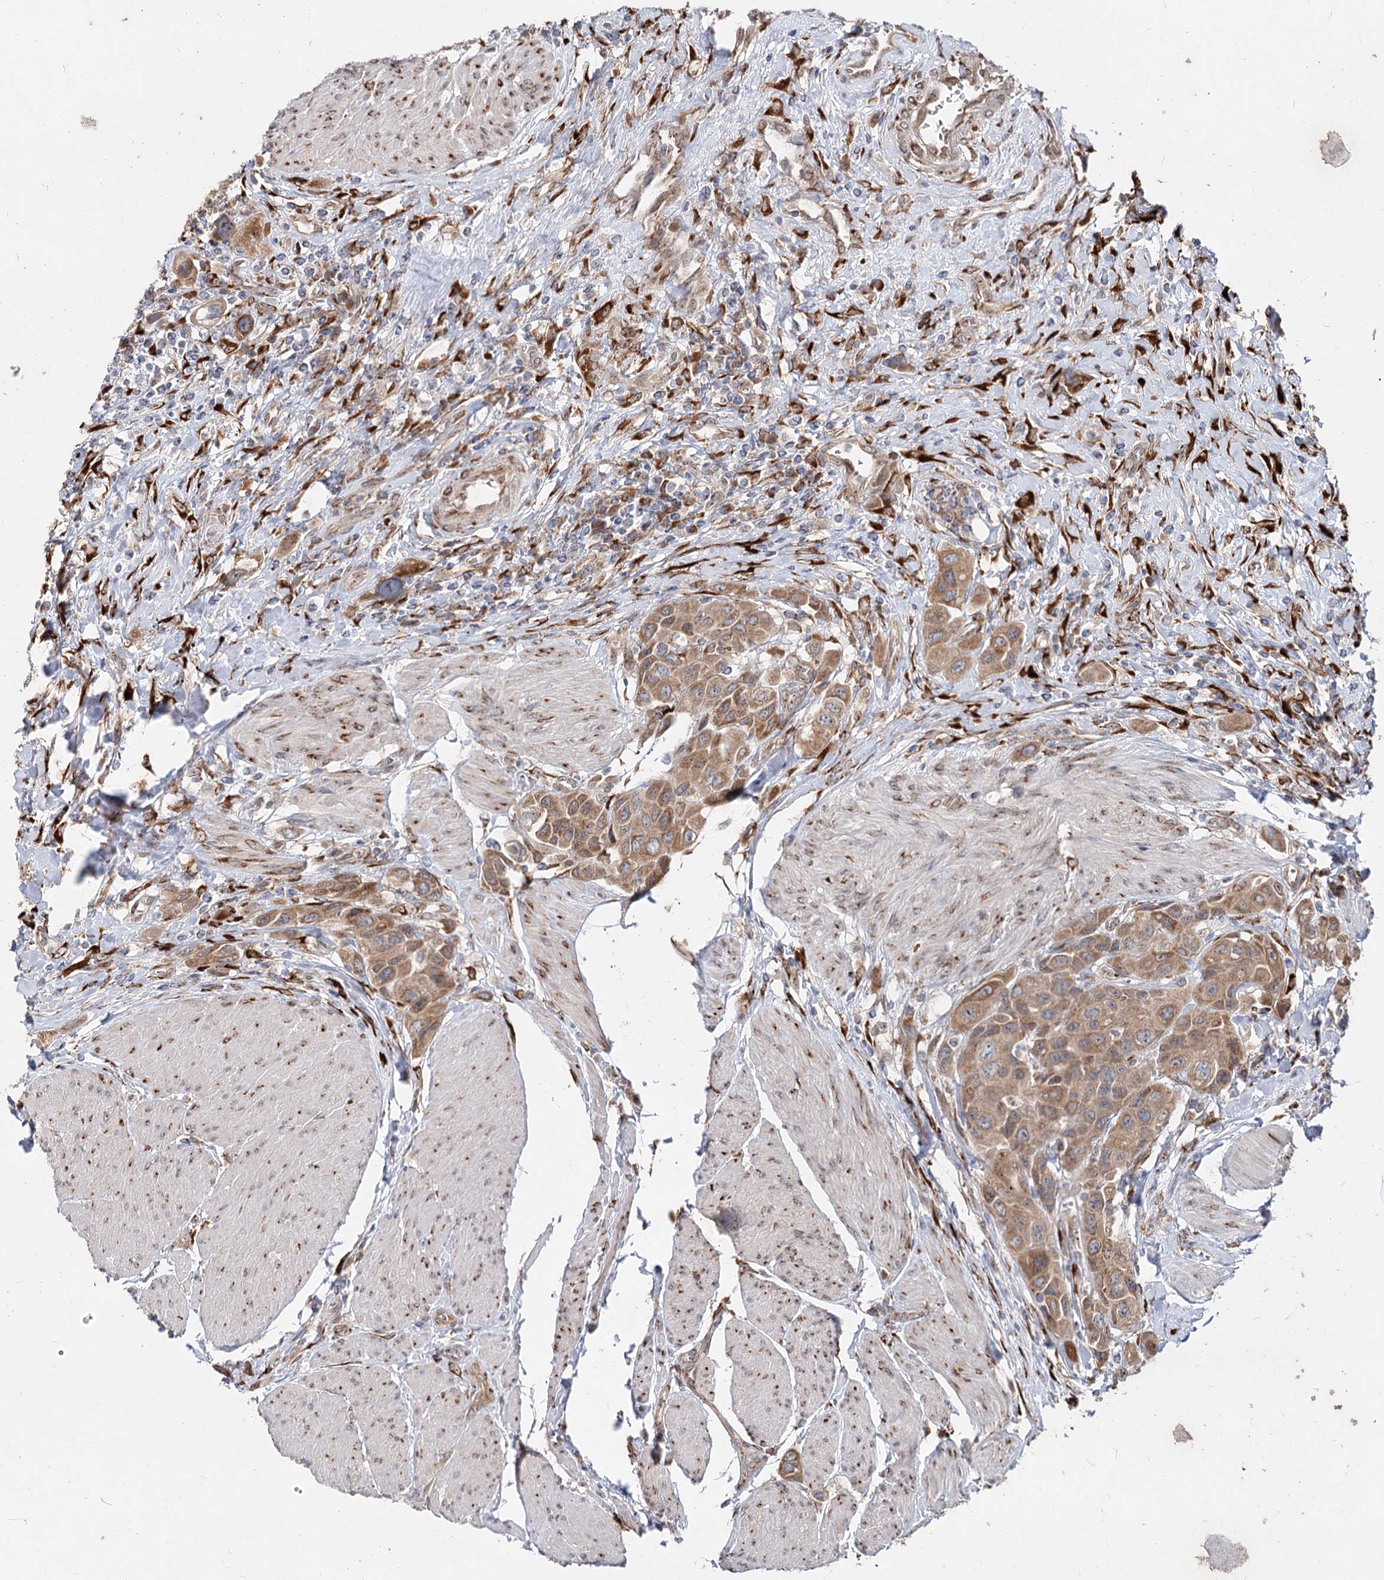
{"staining": {"intensity": "moderate", "quantity": ">75%", "location": "cytoplasmic/membranous"}, "tissue": "urothelial cancer", "cell_type": "Tumor cells", "image_type": "cancer", "snomed": [{"axis": "morphology", "description": "Urothelial carcinoma, High grade"}, {"axis": "topography", "description": "Urinary bladder"}], "caption": "Immunohistochemistry (IHC) photomicrograph of human urothelial cancer stained for a protein (brown), which demonstrates medium levels of moderate cytoplasmic/membranous positivity in about >75% of tumor cells.", "gene": "SPART", "patient": {"sex": "male", "age": 50}}